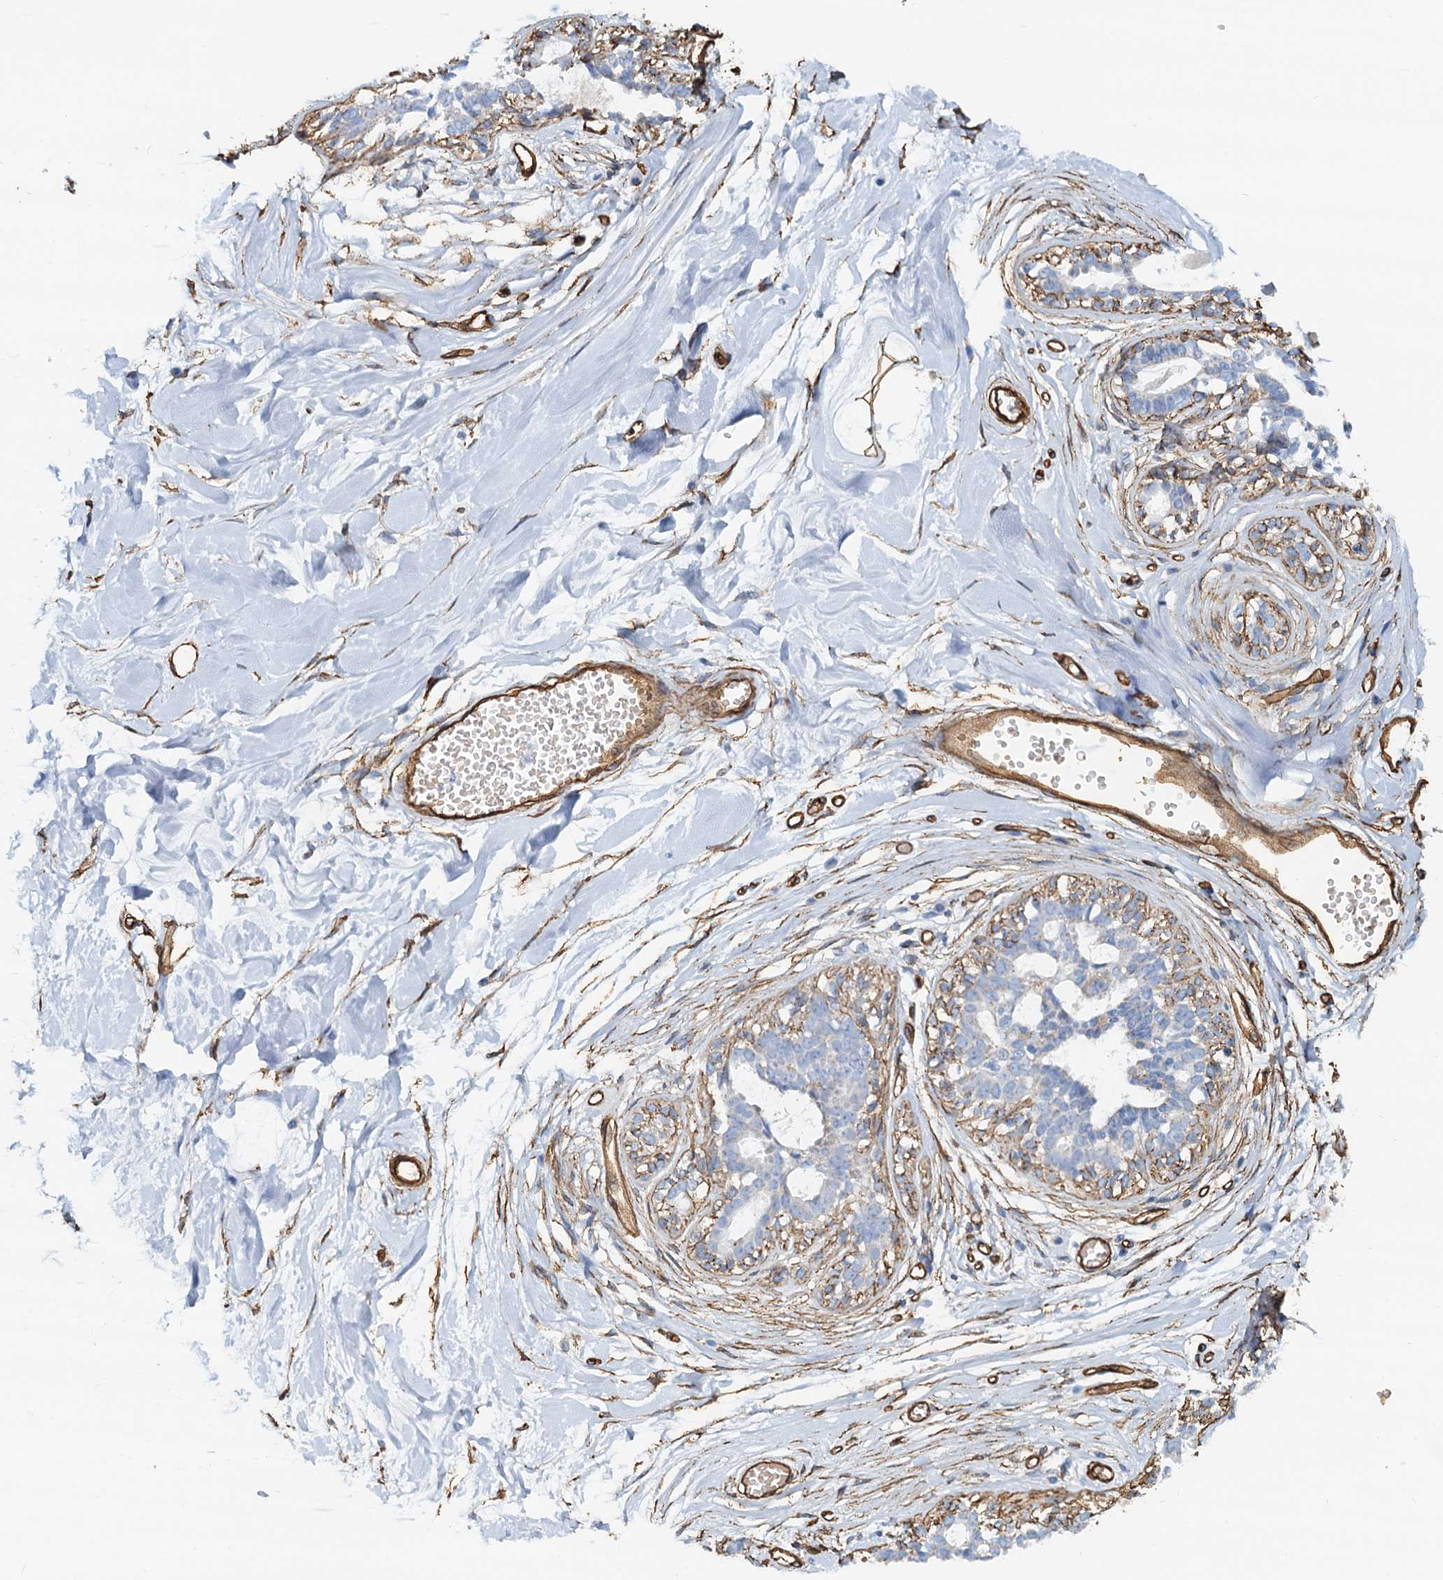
{"staining": {"intensity": "moderate", "quantity": ">75%", "location": "cytoplasmic/membranous"}, "tissue": "breast", "cell_type": "Adipocytes", "image_type": "normal", "snomed": [{"axis": "morphology", "description": "Normal tissue, NOS"}, {"axis": "topography", "description": "Breast"}], "caption": "Immunohistochemistry histopathology image of unremarkable breast: breast stained using immunohistochemistry (IHC) reveals medium levels of moderate protein expression localized specifically in the cytoplasmic/membranous of adipocytes, appearing as a cytoplasmic/membranous brown color.", "gene": "DGKG", "patient": {"sex": "female", "age": 45}}